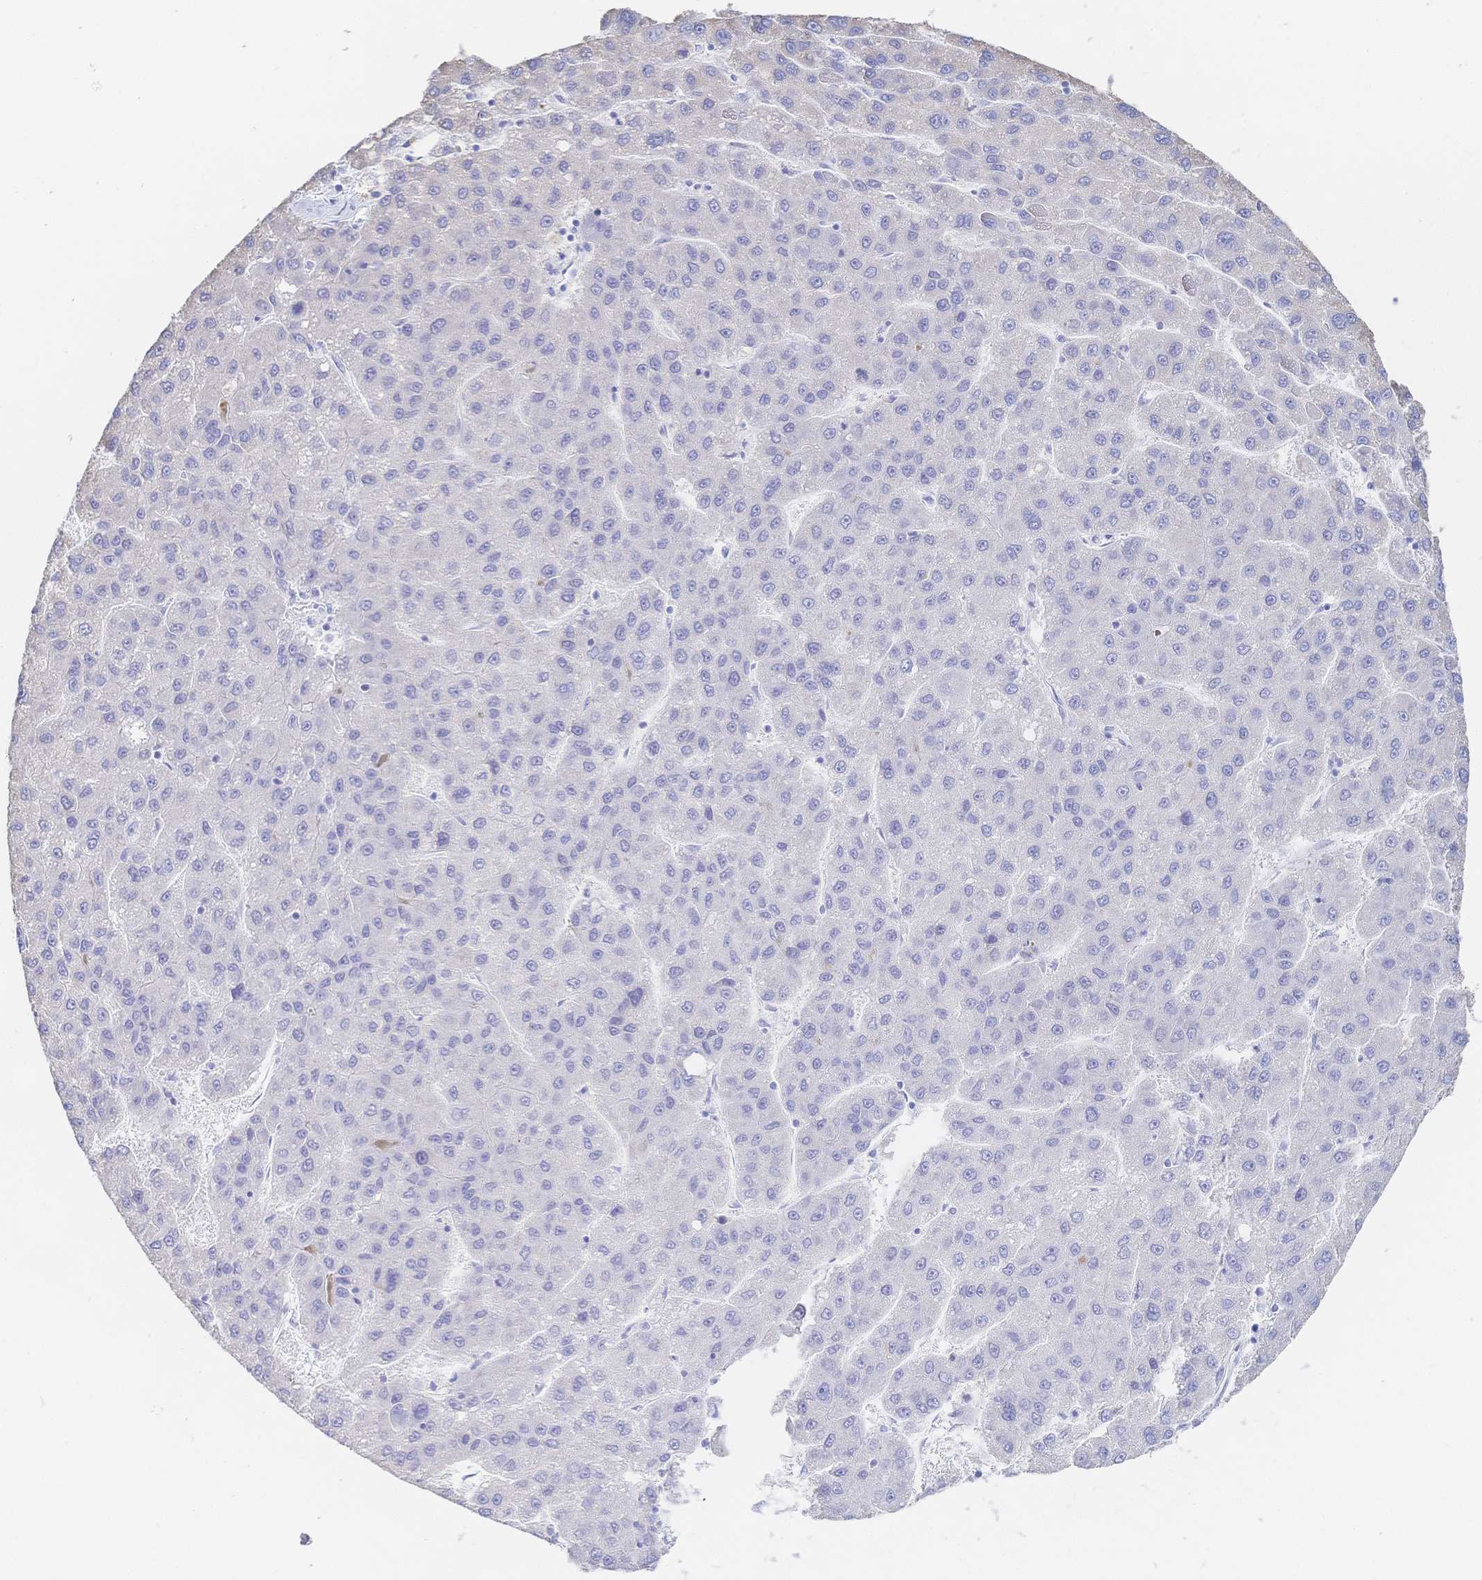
{"staining": {"intensity": "negative", "quantity": "none", "location": "none"}, "tissue": "liver cancer", "cell_type": "Tumor cells", "image_type": "cancer", "snomed": [{"axis": "morphology", "description": "Carcinoma, Hepatocellular, NOS"}, {"axis": "topography", "description": "Liver"}], "caption": "Liver cancer (hepatocellular carcinoma) was stained to show a protein in brown. There is no significant staining in tumor cells.", "gene": "RRM1", "patient": {"sex": "female", "age": 82}}